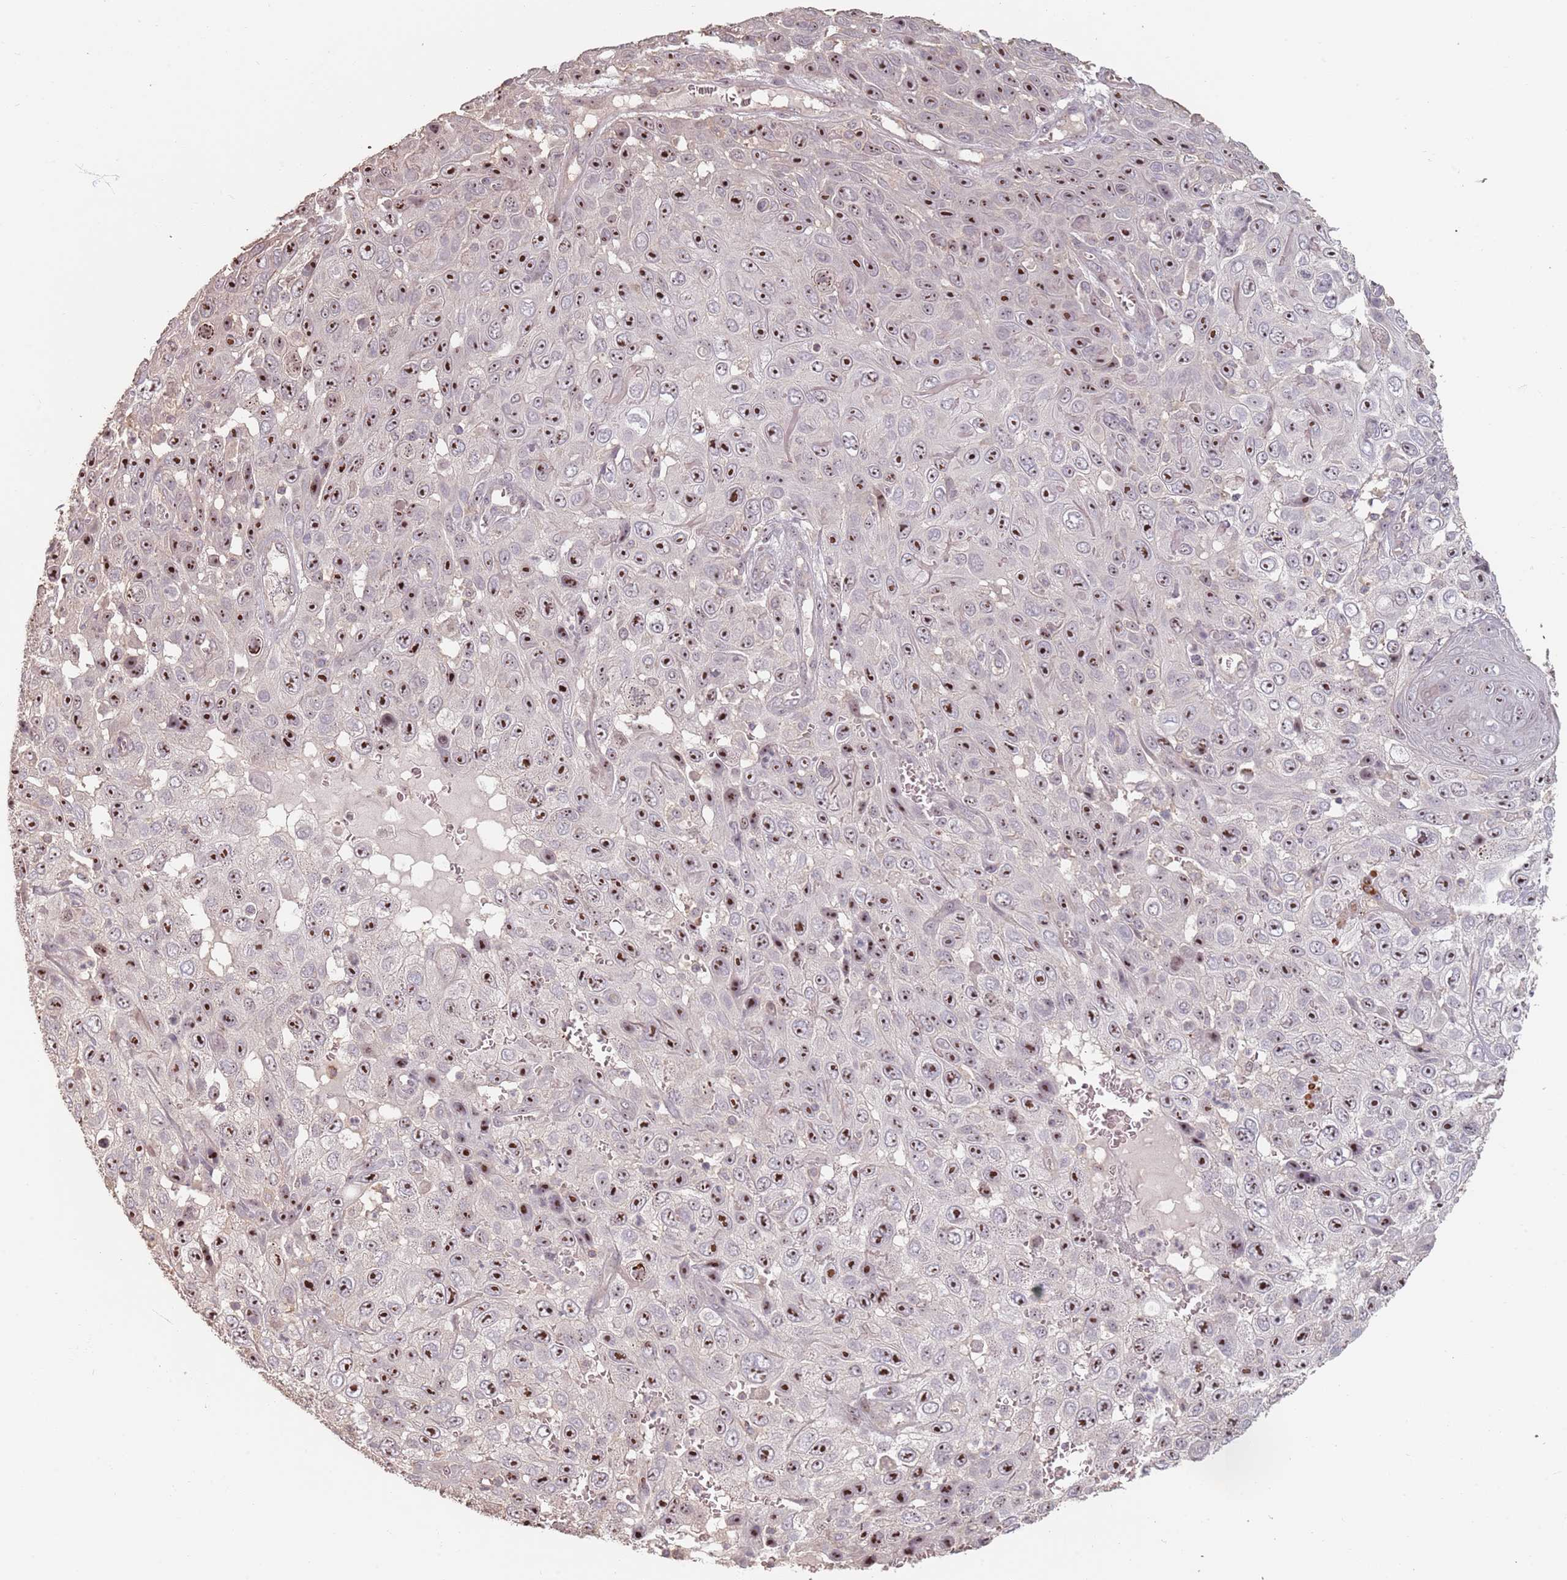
{"staining": {"intensity": "strong", "quantity": ">75%", "location": "nuclear"}, "tissue": "skin cancer", "cell_type": "Tumor cells", "image_type": "cancer", "snomed": [{"axis": "morphology", "description": "Squamous cell carcinoma, NOS"}, {"axis": "topography", "description": "Skin"}], "caption": "This photomicrograph displays skin squamous cell carcinoma stained with immunohistochemistry (IHC) to label a protein in brown. The nuclear of tumor cells show strong positivity for the protein. Nuclei are counter-stained blue.", "gene": "ADTRP", "patient": {"sex": "male", "age": 82}}